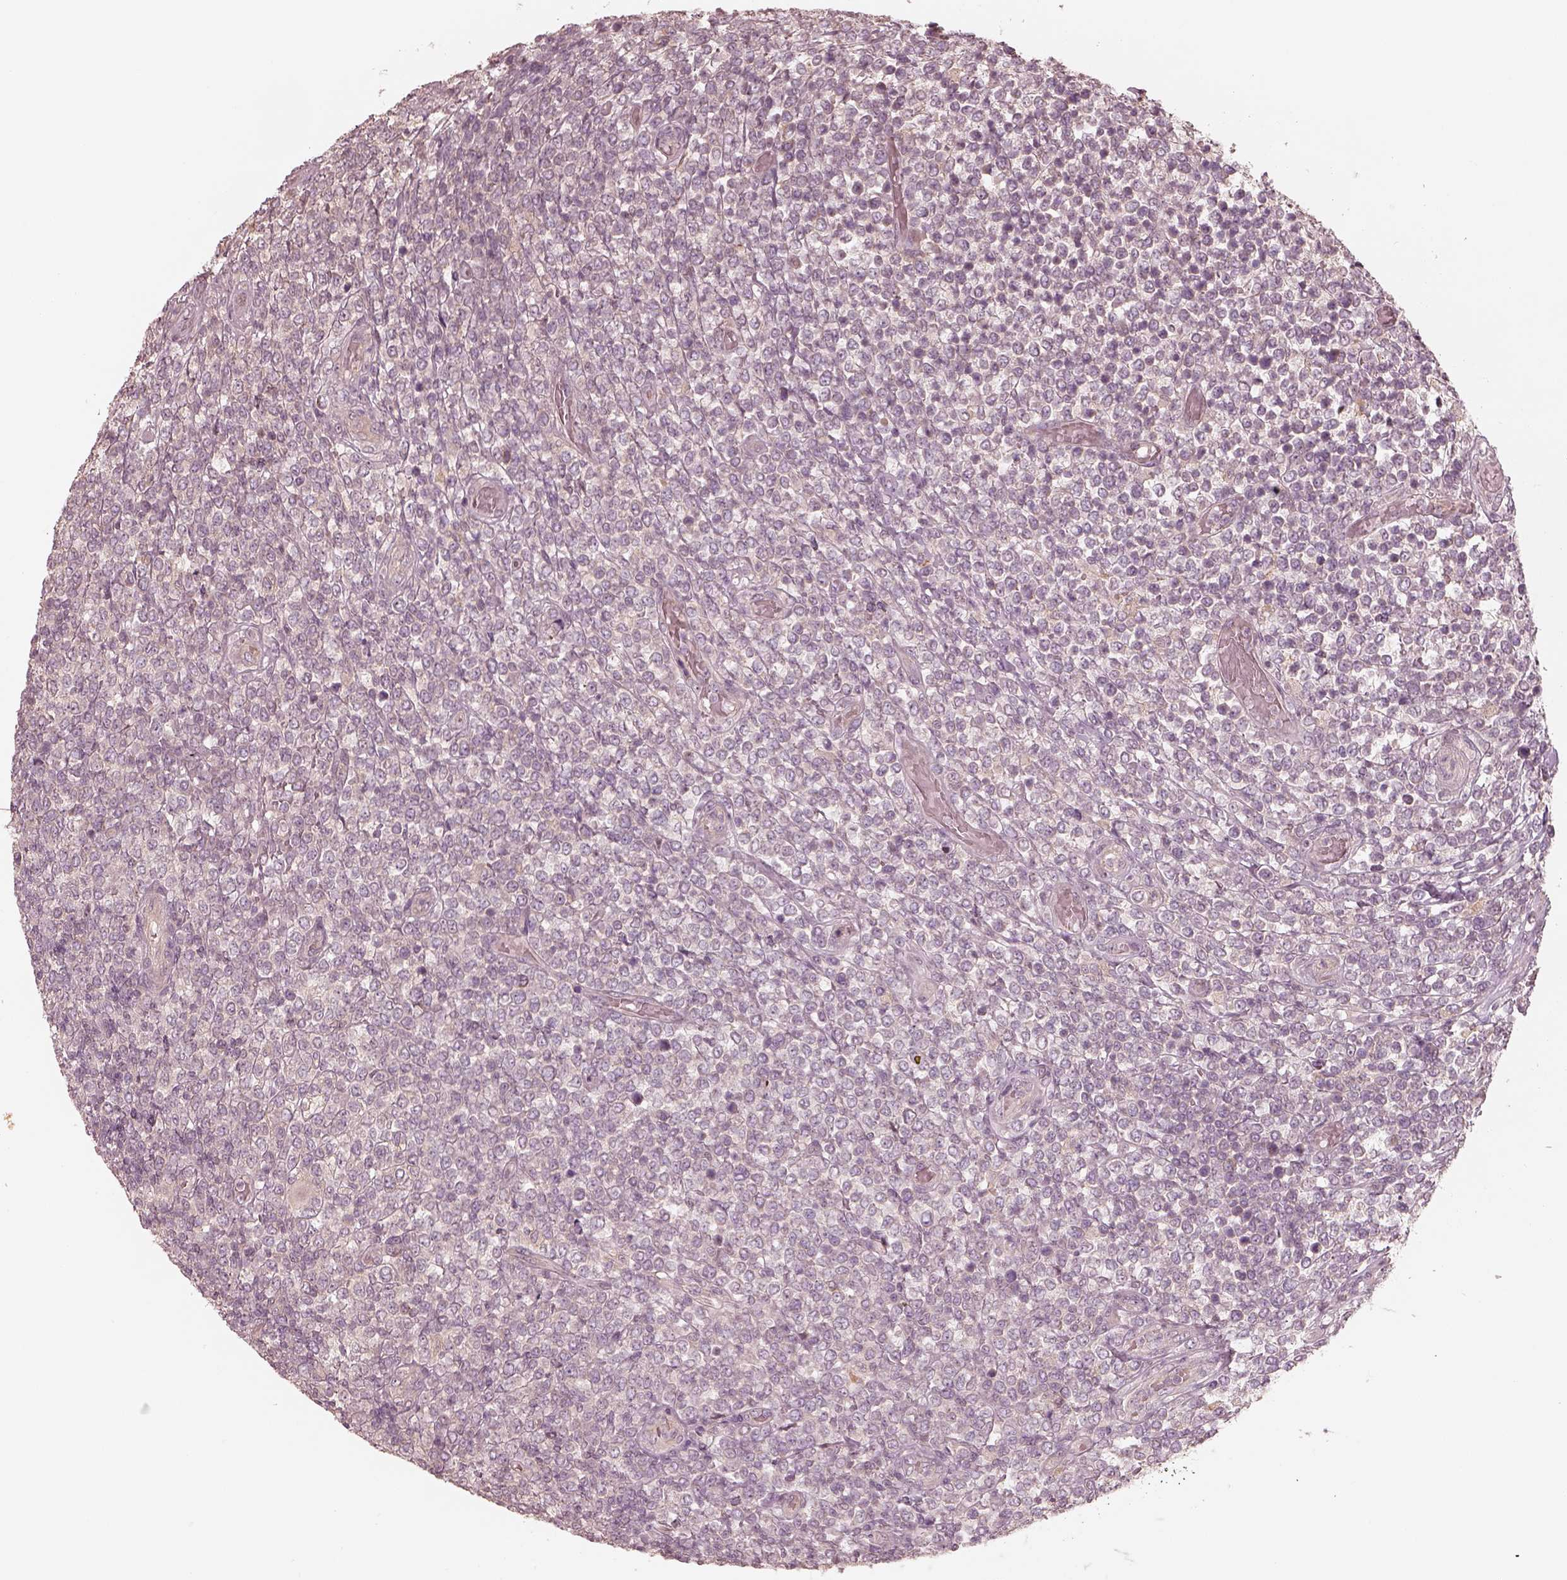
{"staining": {"intensity": "negative", "quantity": "none", "location": "none"}, "tissue": "lymphoma", "cell_type": "Tumor cells", "image_type": "cancer", "snomed": [{"axis": "morphology", "description": "Malignant lymphoma, non-Hodgkin's type, High grade"}, {"axis": "topography", "description": "Soft tissue"}], "caption": "Tumor cells show no significant staining in malignant lymphoma, non-Hodgkin's type (high-grade).", "gene": "KIF5C", "patient": {"sex": "female", "age": 56}}